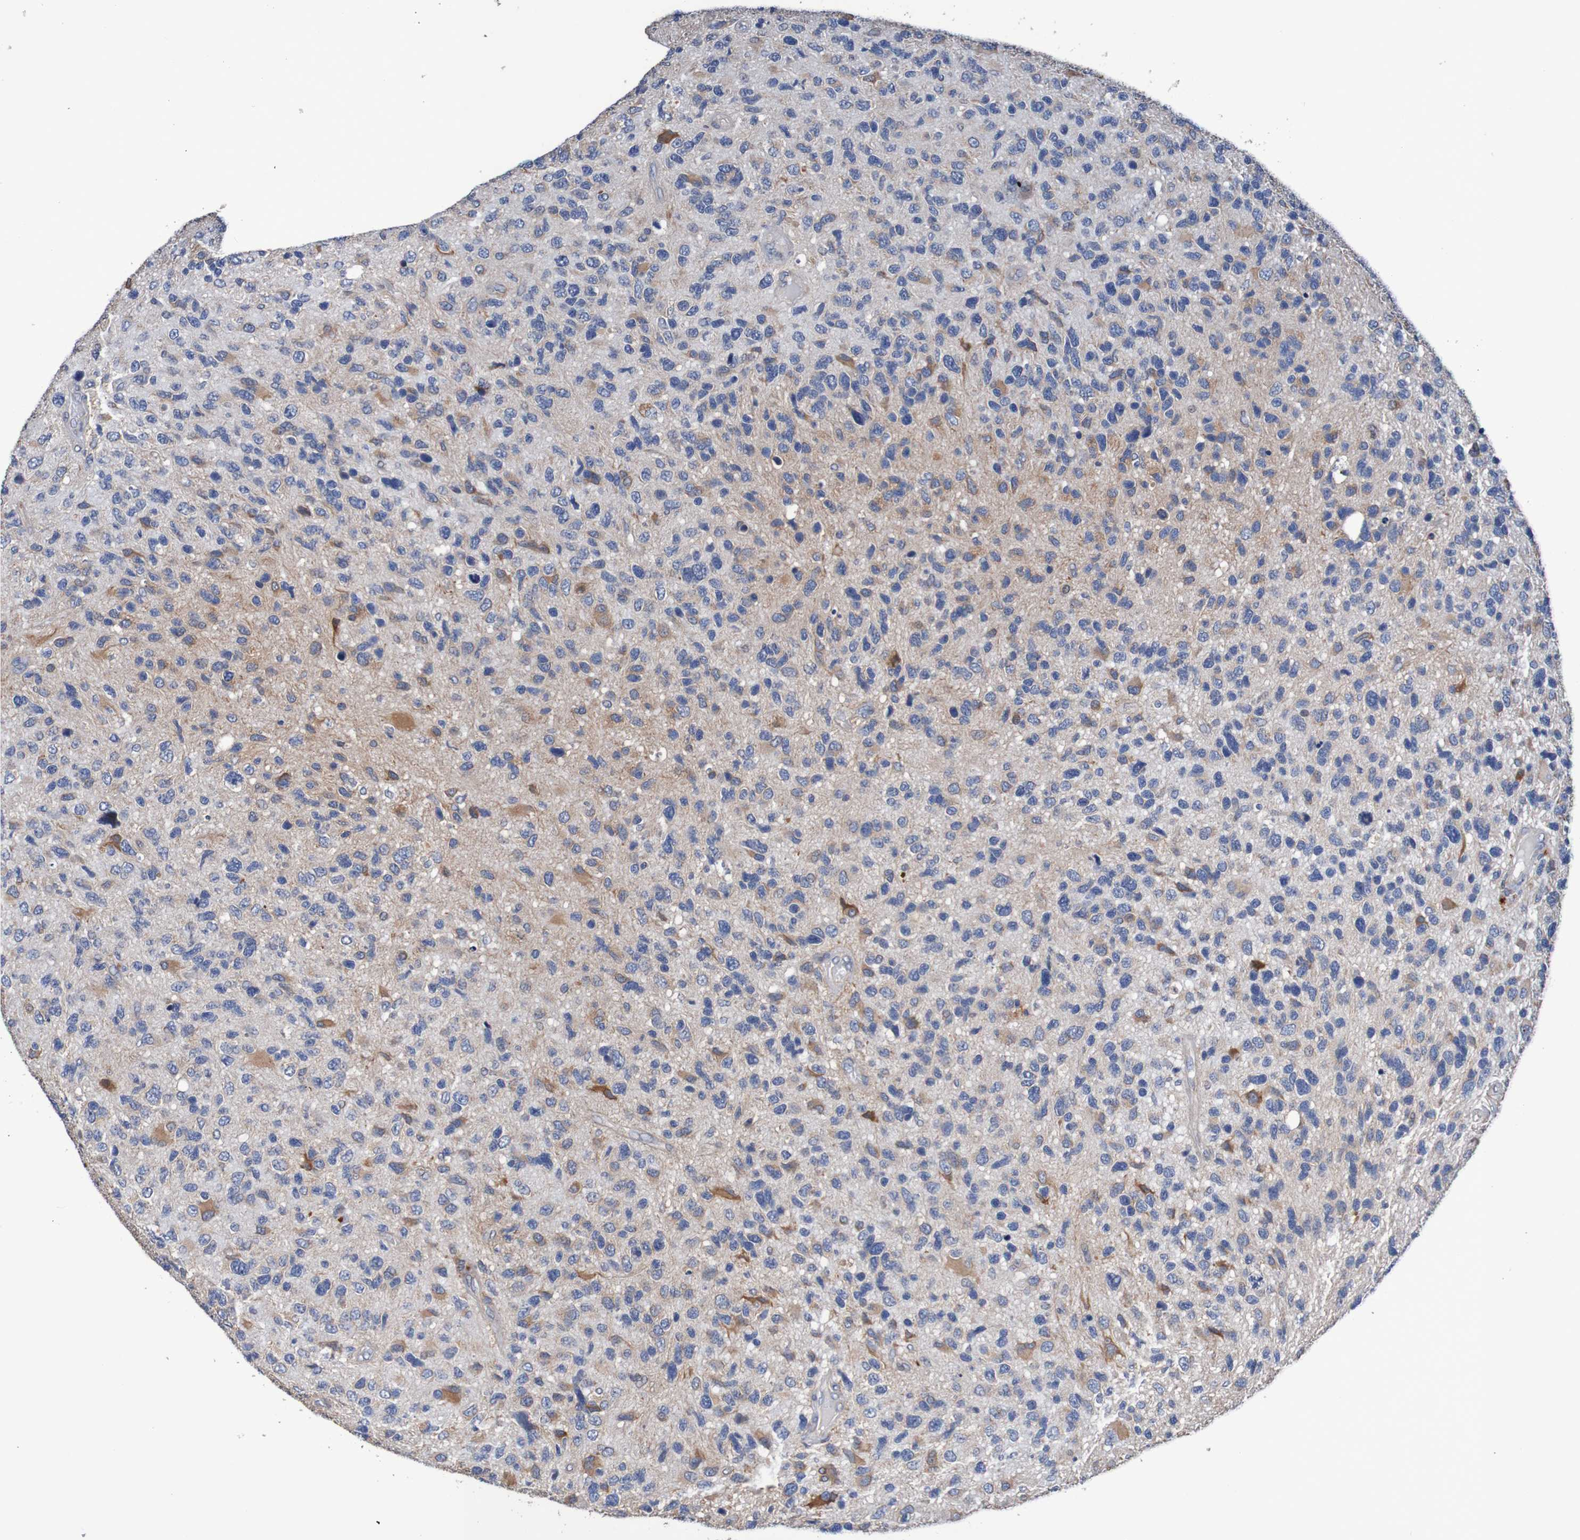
{"staining": {"intensity": "moderate", "quantity": "25%-75%", "location": "cytoplasmic/membranous"}, "tissue": "glioma", "cell_type": "Tumor cells", "image_type": "cancer", "snomed": [{"axis": "morphology", "description": "Glioma, malignant, High grade"}, {"axis": "topography", "description": "Brain"}], "caption": "Immunohistochemical staining of glioma shows moderate cytoplasmic/membranous protein expression in about 25%-75% of tumor cells.", "gene": "FIBP", "patient": {"sex": "female", "age": 58}}